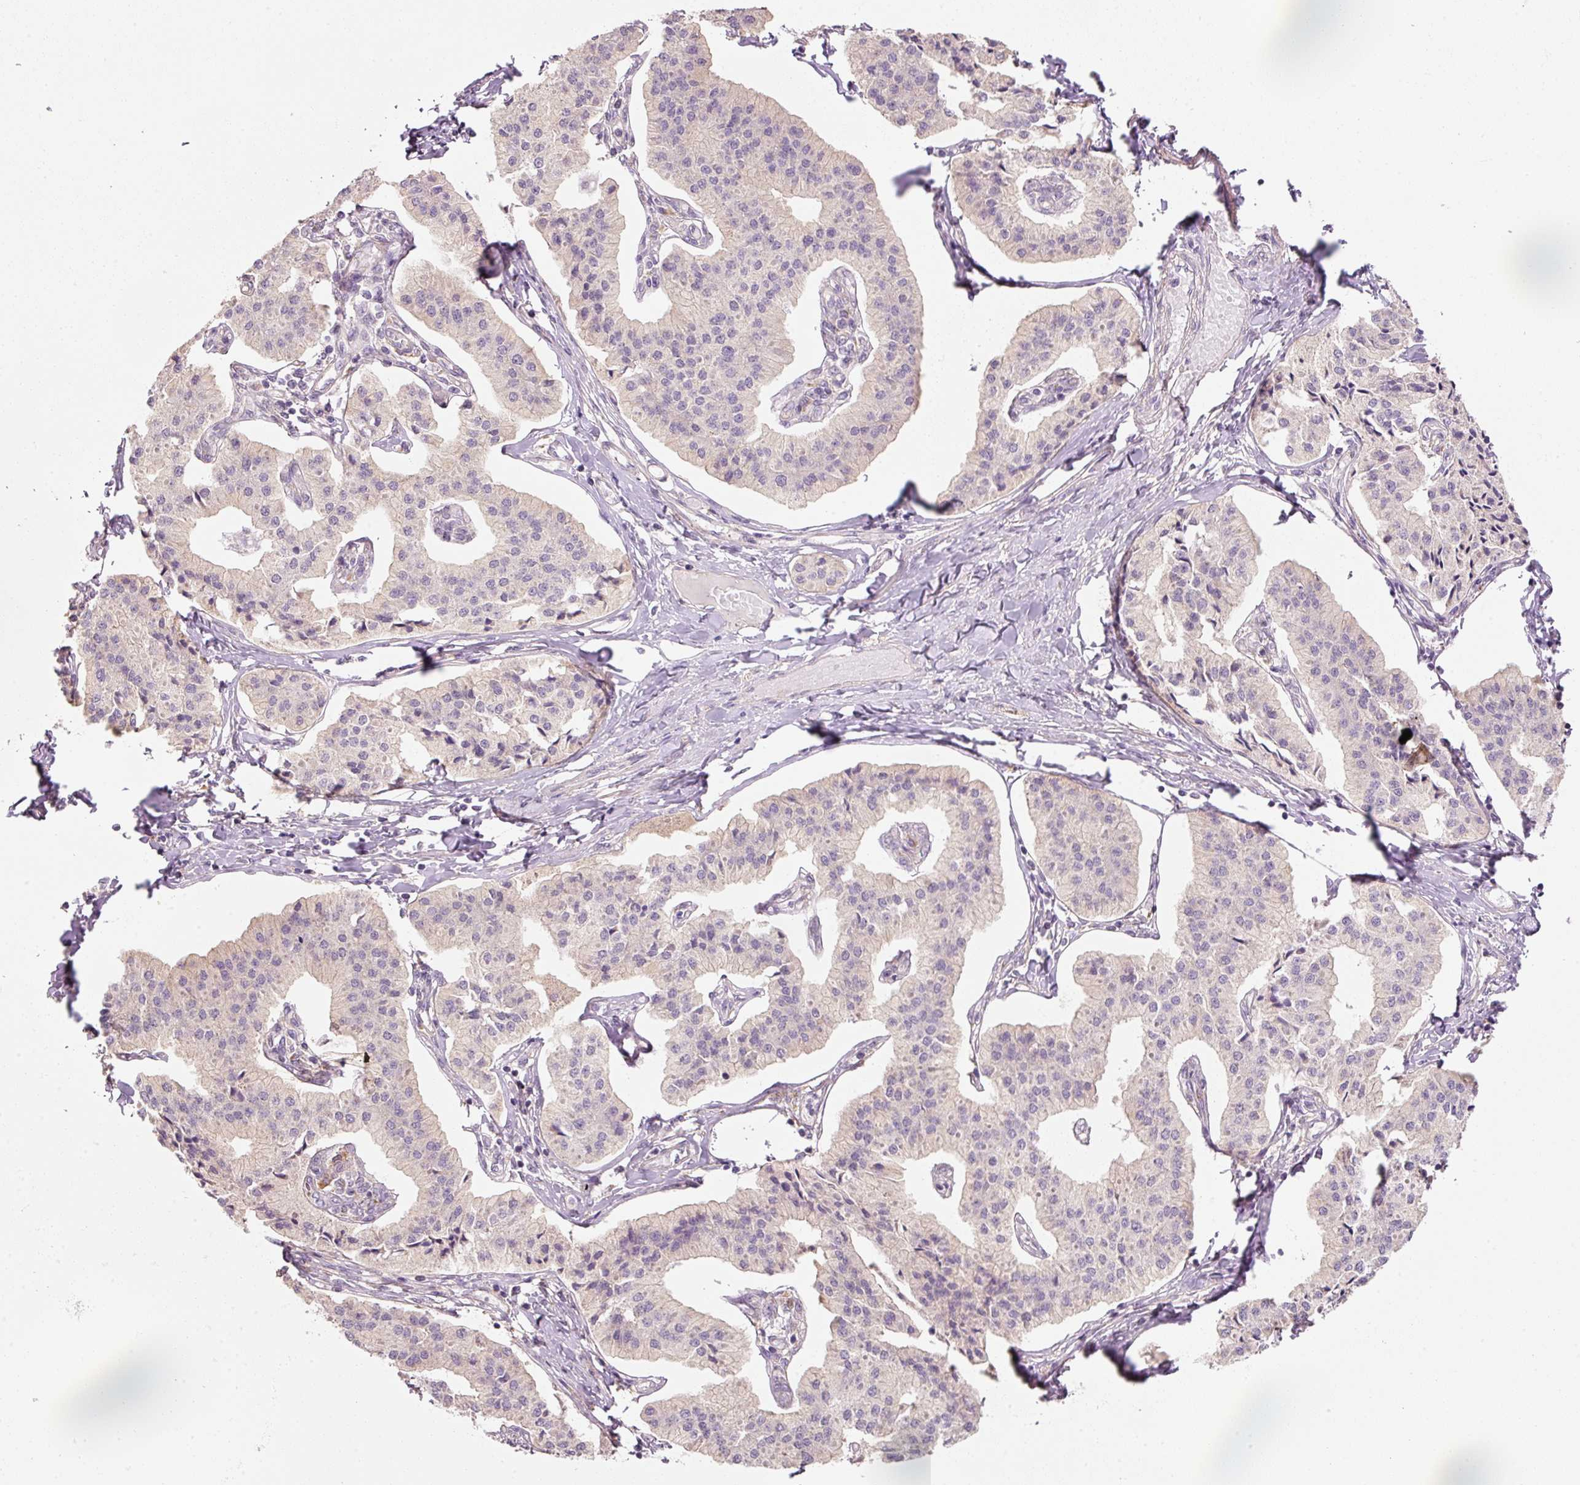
{"staining": {"intensity": "negative", "quantity": "none", "location": "none"}, "tissue": "pancreatic cancer", "cell_type": "Tumor cells", "image_type": "cancer", "snomed": [{"axis": "morphology", "description": "Adenocarcinoma, NOS"}, {"axis": "topography", "description": "Pancreas"}], "caption": "A histopathology image of pancreatic adenocarcinoma stained for a protein displays no brown staining in tumor cells.", "gene": "TIRAP", "patient": {"sex": "female", "age": 50}}